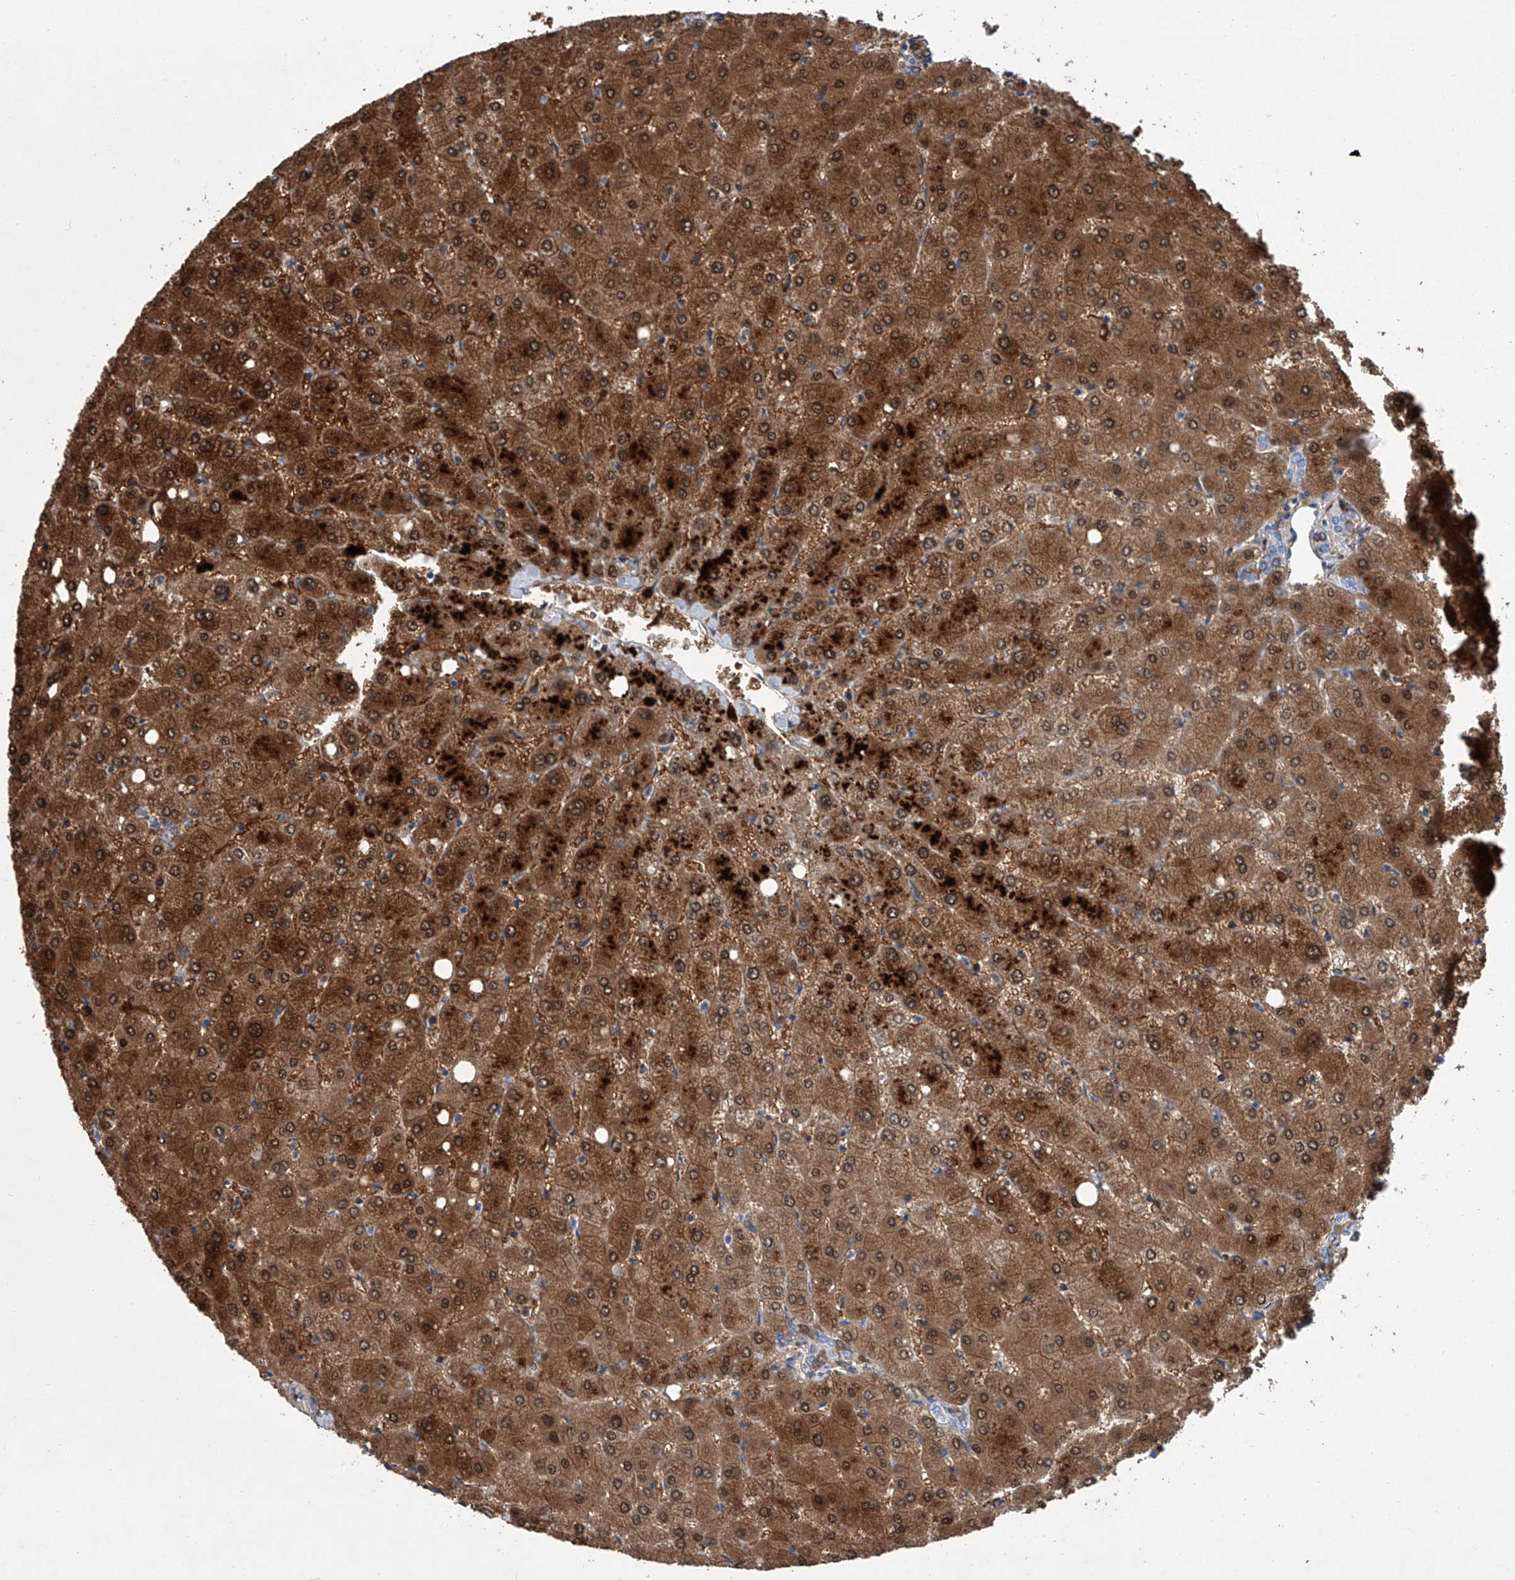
{"staining": {"intensity": "negative", "quantity": "none", "location": "none"}, "tissue": "liver", "cell_type": "Cholangiocytes", "image_type": "normal", "snomed": [{"axis": "morphology", "description": "Normal tissue, NOS"}, {"axis": "topography", "description": "Liver"}], "caption": "IHC micrograph of unremarkable liver: human liver stained with DAB (3,3'-diaminobenzidine) exhibits no significant protein expression in cholangiocytes.", "gene": "GPT", "patient": {"sex": "female", "age": 54}}